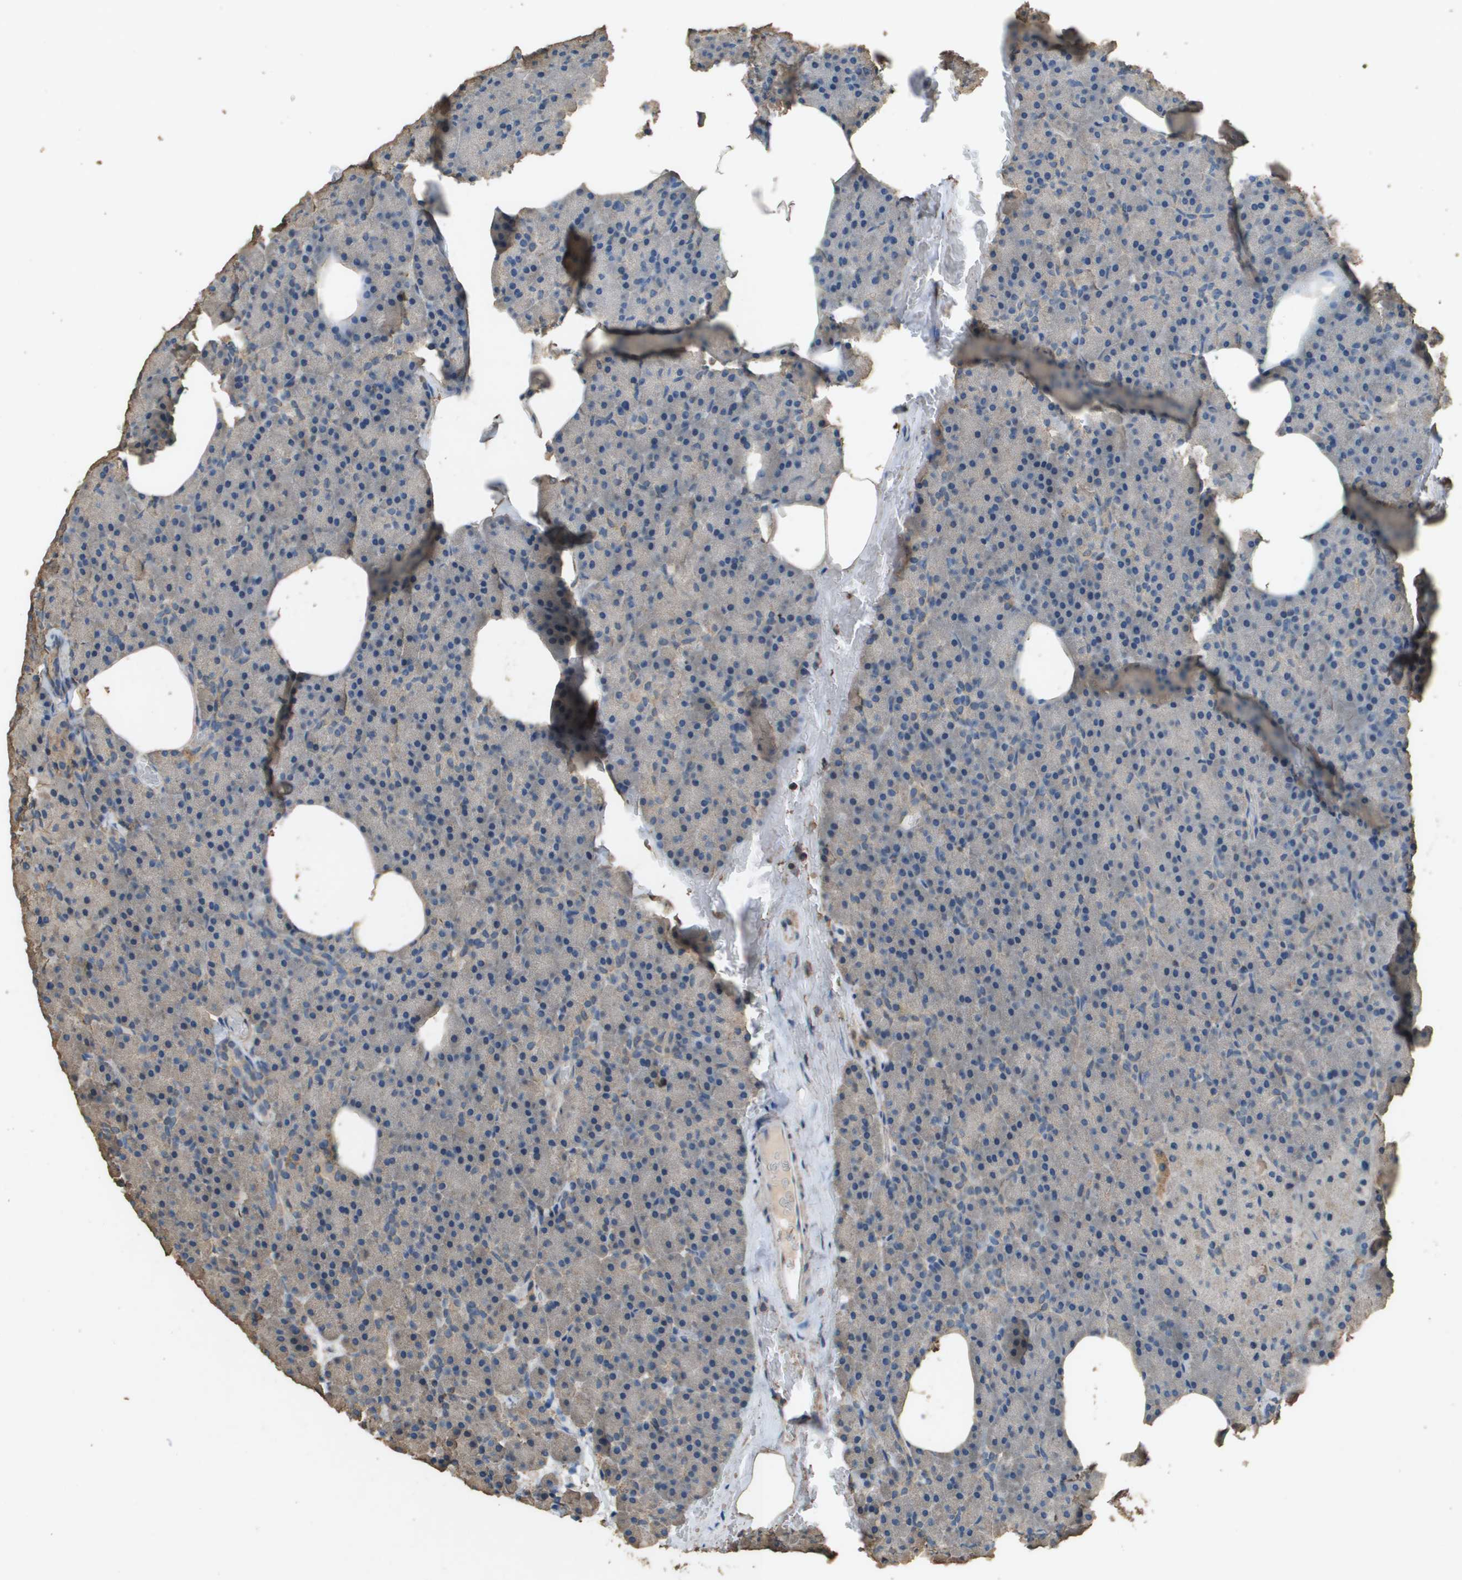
{"staining": {"intensity": "negative", "quantity": "none", "location": "none"}, "tissue": "pancreas", "cell_type": "Exocrine glandular cells", "image_type": "normal", "snomed": [{"axis": "morphology", "description": "Normal tissue, NOS"}, {"axis": "topography", "description": "Pancreas"}], "caption": "Pancreas was stained to show a protein in brown. There is no significant expression in exocrine glandular cells.", "gene": "MS4A7", "patient": {"sex": "female", "age": 35}}